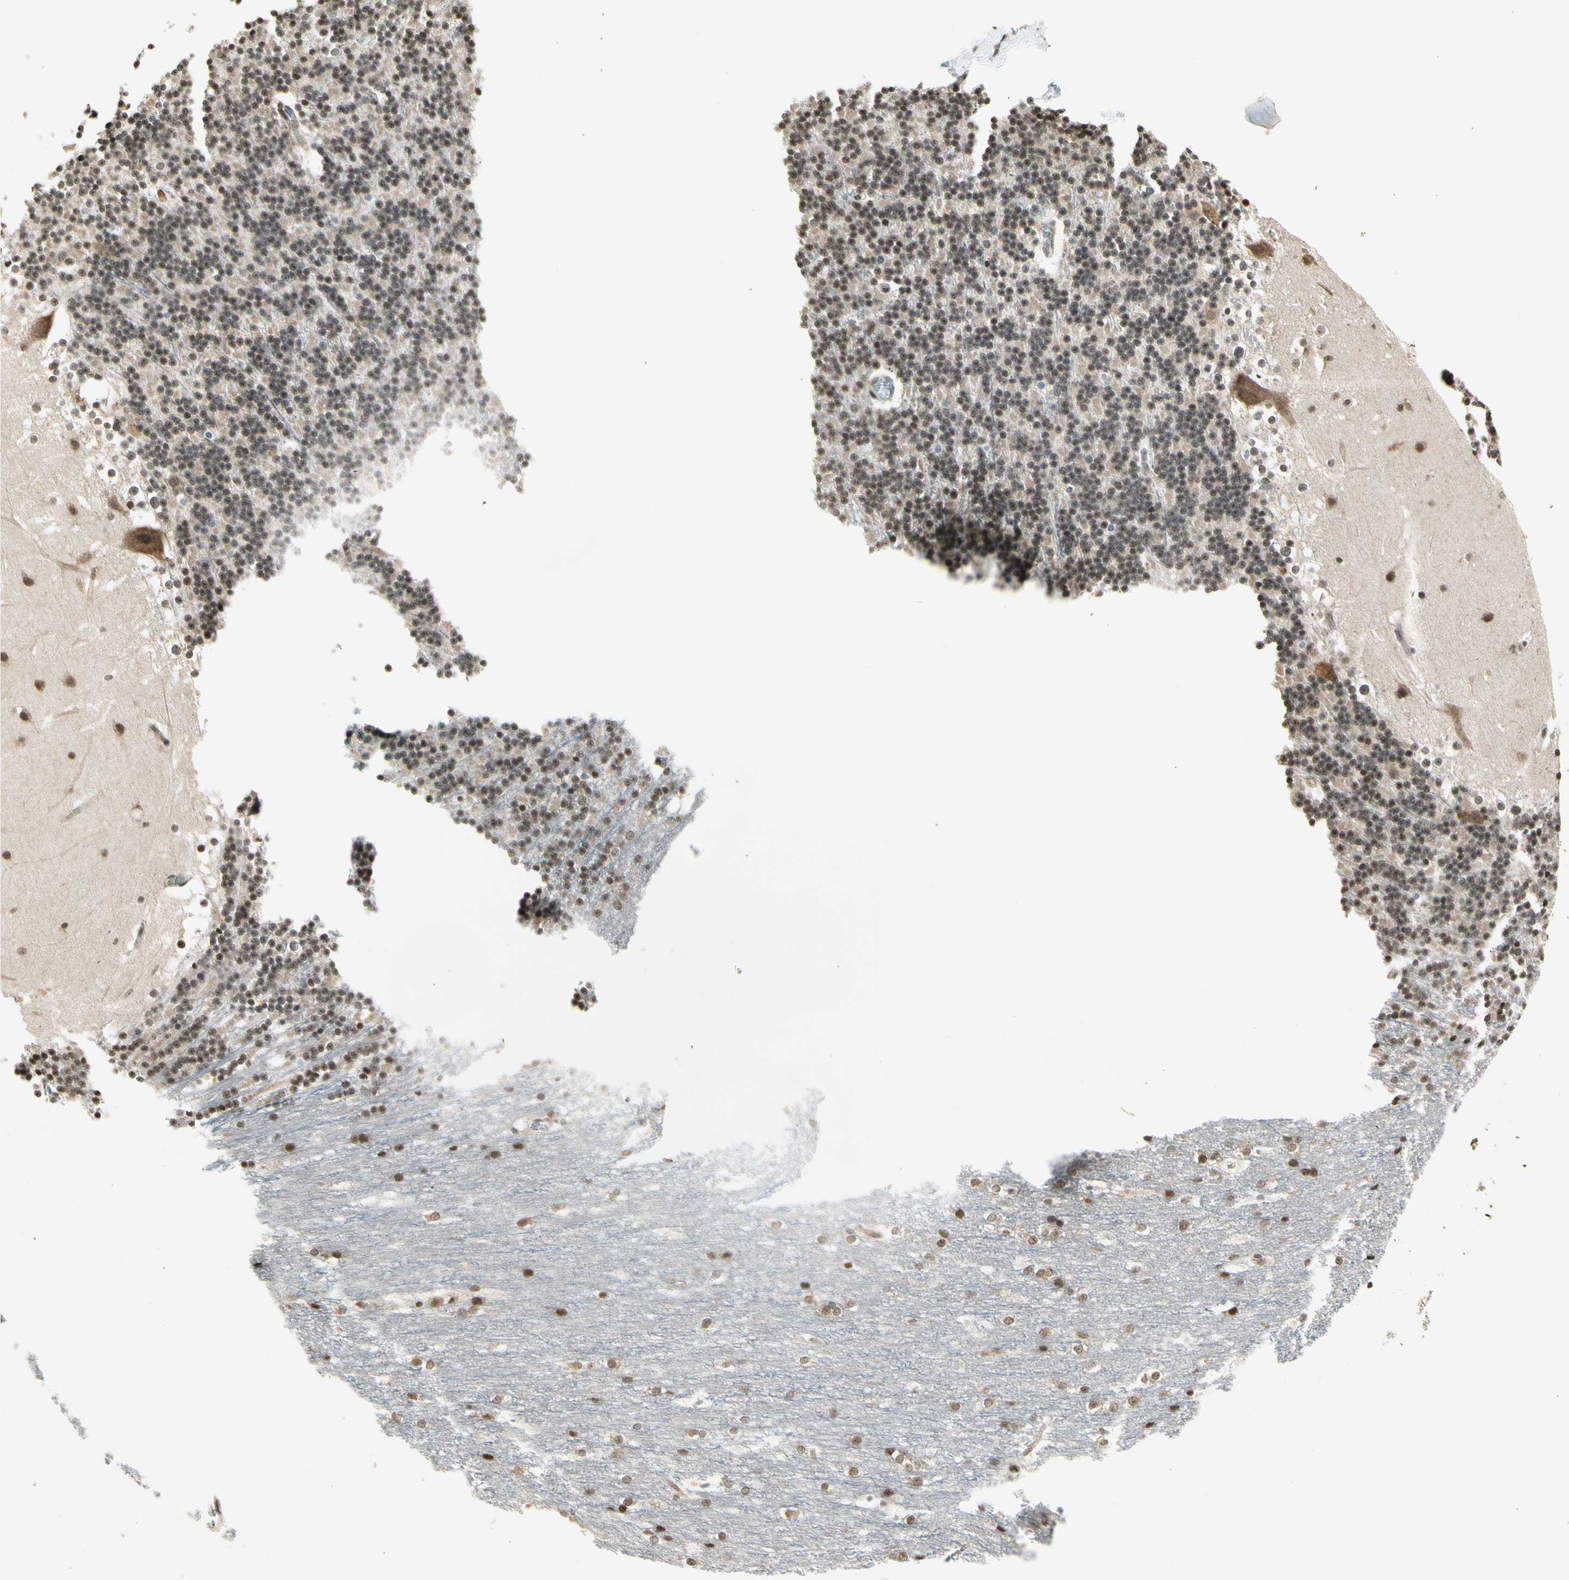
{"staining": {"intensity": "moderate", "quantity": "25%-75%", "location": "nuclear"}, "tissue": "cerebellum", "cell_type": "Cells in granular layer", "image_type": "normal", "snomed": [{"axis": "morphology", "description": "Normal tissue, NOS"}, {"axis": "topography", "description": "Cerebellum"}], "caption": "Protein analysis of normal cerebellum shows moderate nuclear staining in approximately 25%-75% of cells in granular layer. The staining is performed using DAB (3,3'-diaminobenzidine) brown chromogen to label protein expression. The nuclei are counter-stained blue using hematoxylin.", "gene": "SMN2", "patient": {"sex": "female", "age": 19}}